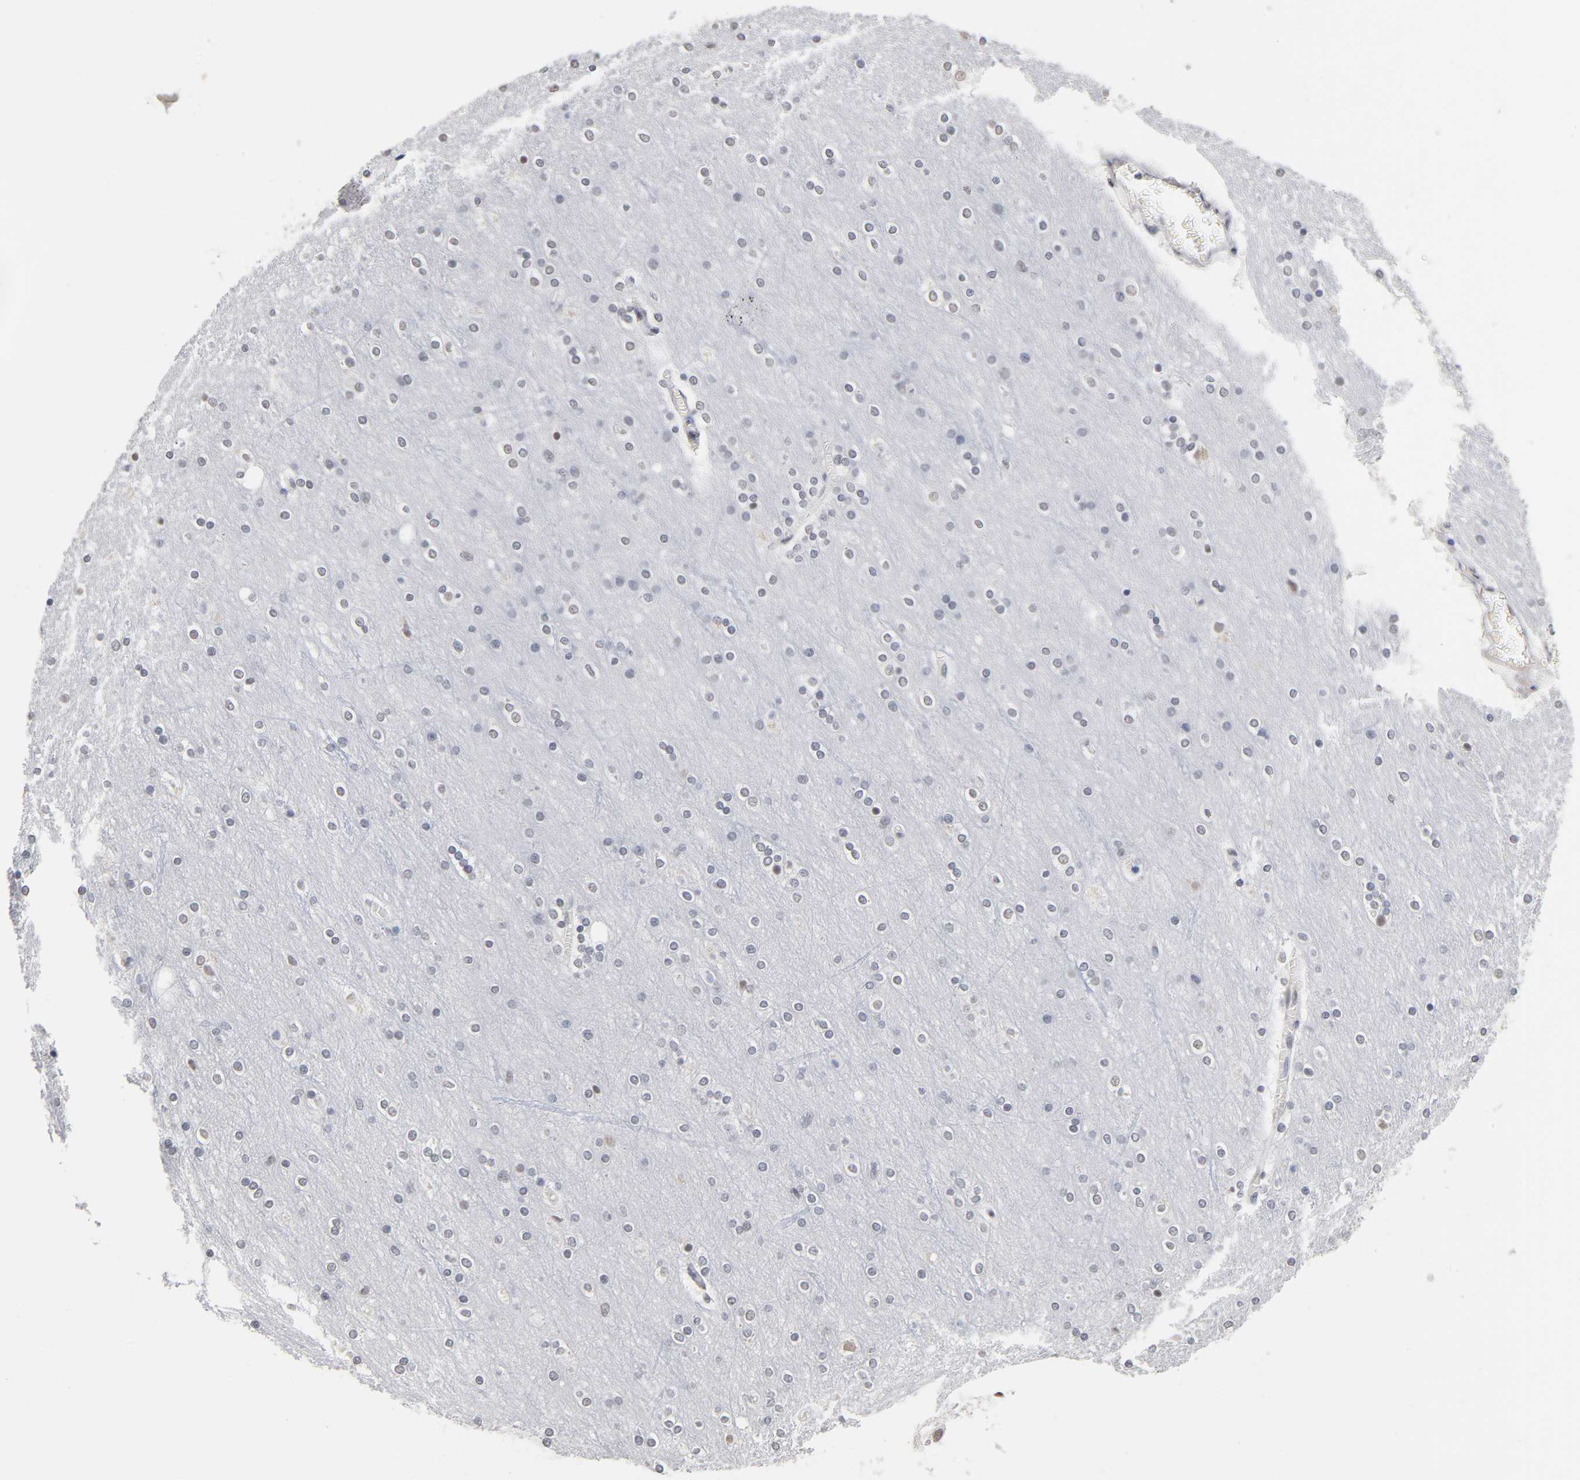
{"staining": {"intensity": "negative", "quantity": "none", "location": "none"}, "tissue": "cerebral cortex", "cell_type": "Endothelial cells", "image_type": "normal", "snomed": [{"axis": "morphology", "description": "Normal tissue, NOS"}, {"axis": "topography", "description": "Cerebral cortex"}], "caption": "Immunohistochemistry image of benign cerebral cortex: cerebral cortex stained with DAB demonstrates no significant protein staining in endothelial cells.", "gene": "CRABP2", "patient": {"sex": "female", "age": 54}}